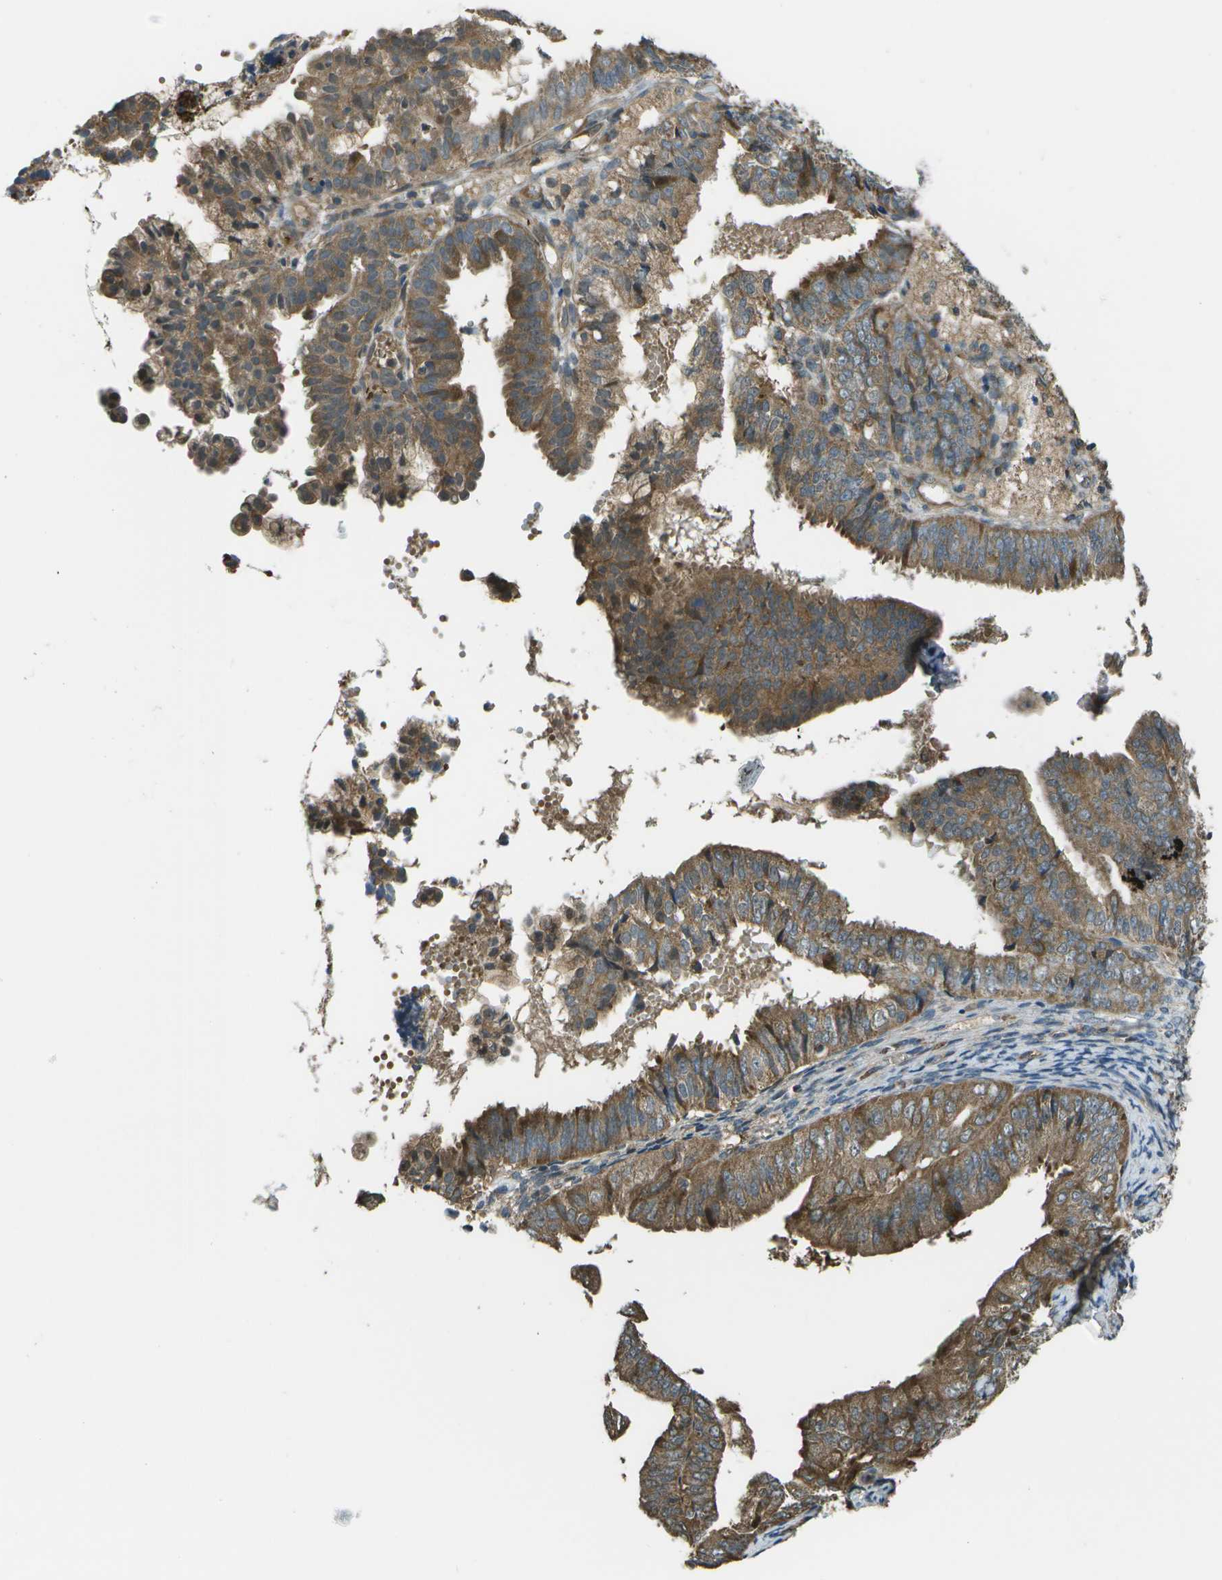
{"staining": {"intensity": "moderate", "quantity": ">75%", "location": "cytoplasmic/membranous"}, "tissue": "endometrial cancer", "cell_type": "Tumor cells", "image_type": "cancer", "snomed": [{"axis": "morphology", "description": "Adenocarcinoma, NOS"}, {"axis": "topography", "description": "Endometrium"}], "caption": "IHC of endometrial cancer demonstrates medium levels of moderate cytoplasmic/membranous expression in about >75% of tumor cells. Using DAB (3,3'-diaminobenzidine) (brown) and hematoxylin (blue) stains, captured at high magnification using brightfield microscopy.", "gene": "PLPBP", "patient": {"sex": "female", "age": 63}}